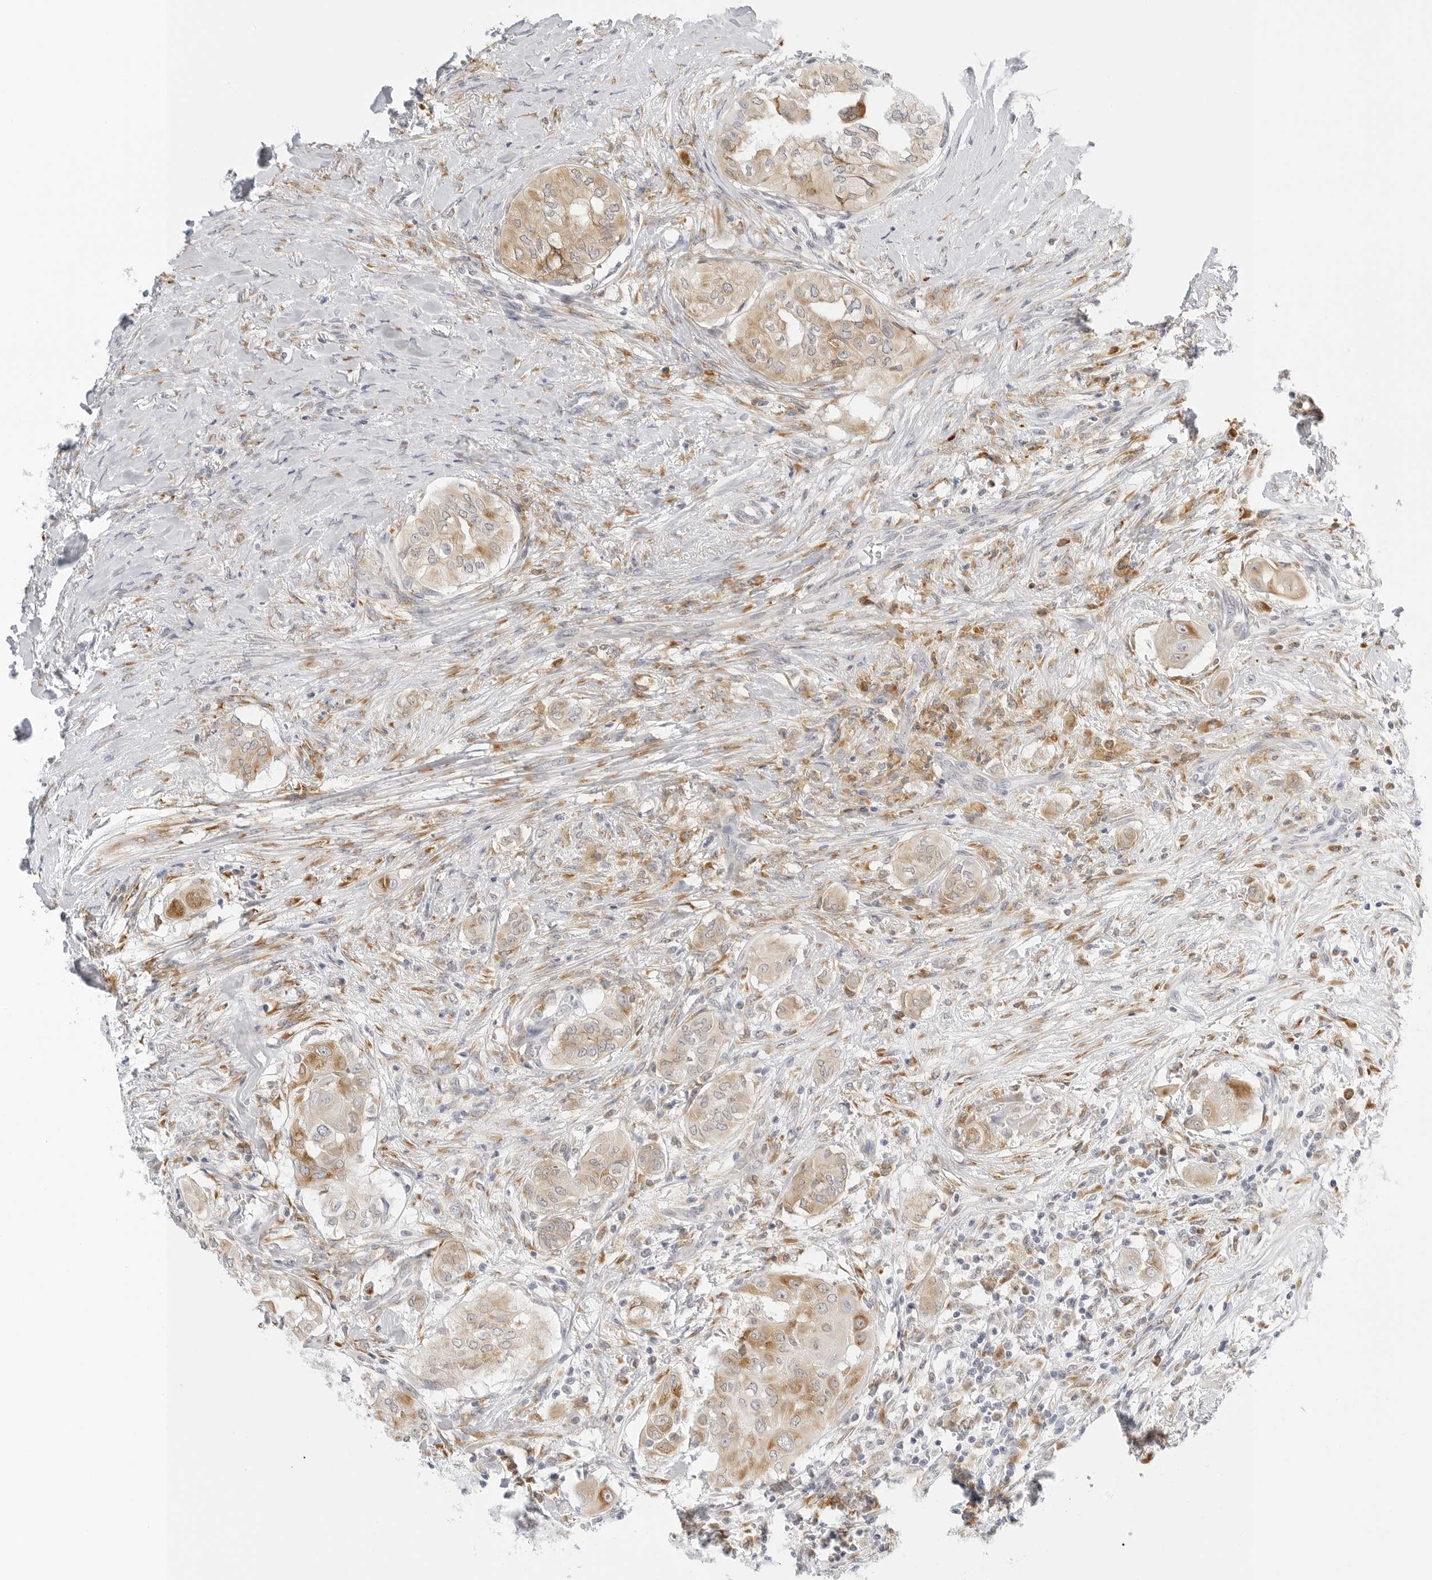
{"staining": {"intensity": "weak", "quantity": ">75%", "location": "cytoplasmic/membranous"}, "tissue": "thyroid cancer", "cell_type": "Tumor cells", "image_type": "cancer", "snomed": [{"axis": "morphology", "description": "Papillary adenocarcinoma, NOS"}, {"axis": "topography", "description": "Thyroid gland"}], "caption": "Tumor cells demonstrate low levels of weak cytoplasmic/membranous positivity in about >75% of cells in thyroid papillary adenocarcinoma.", "gene": "THEM4", "patient": {"sex": "female", "age": 59}}